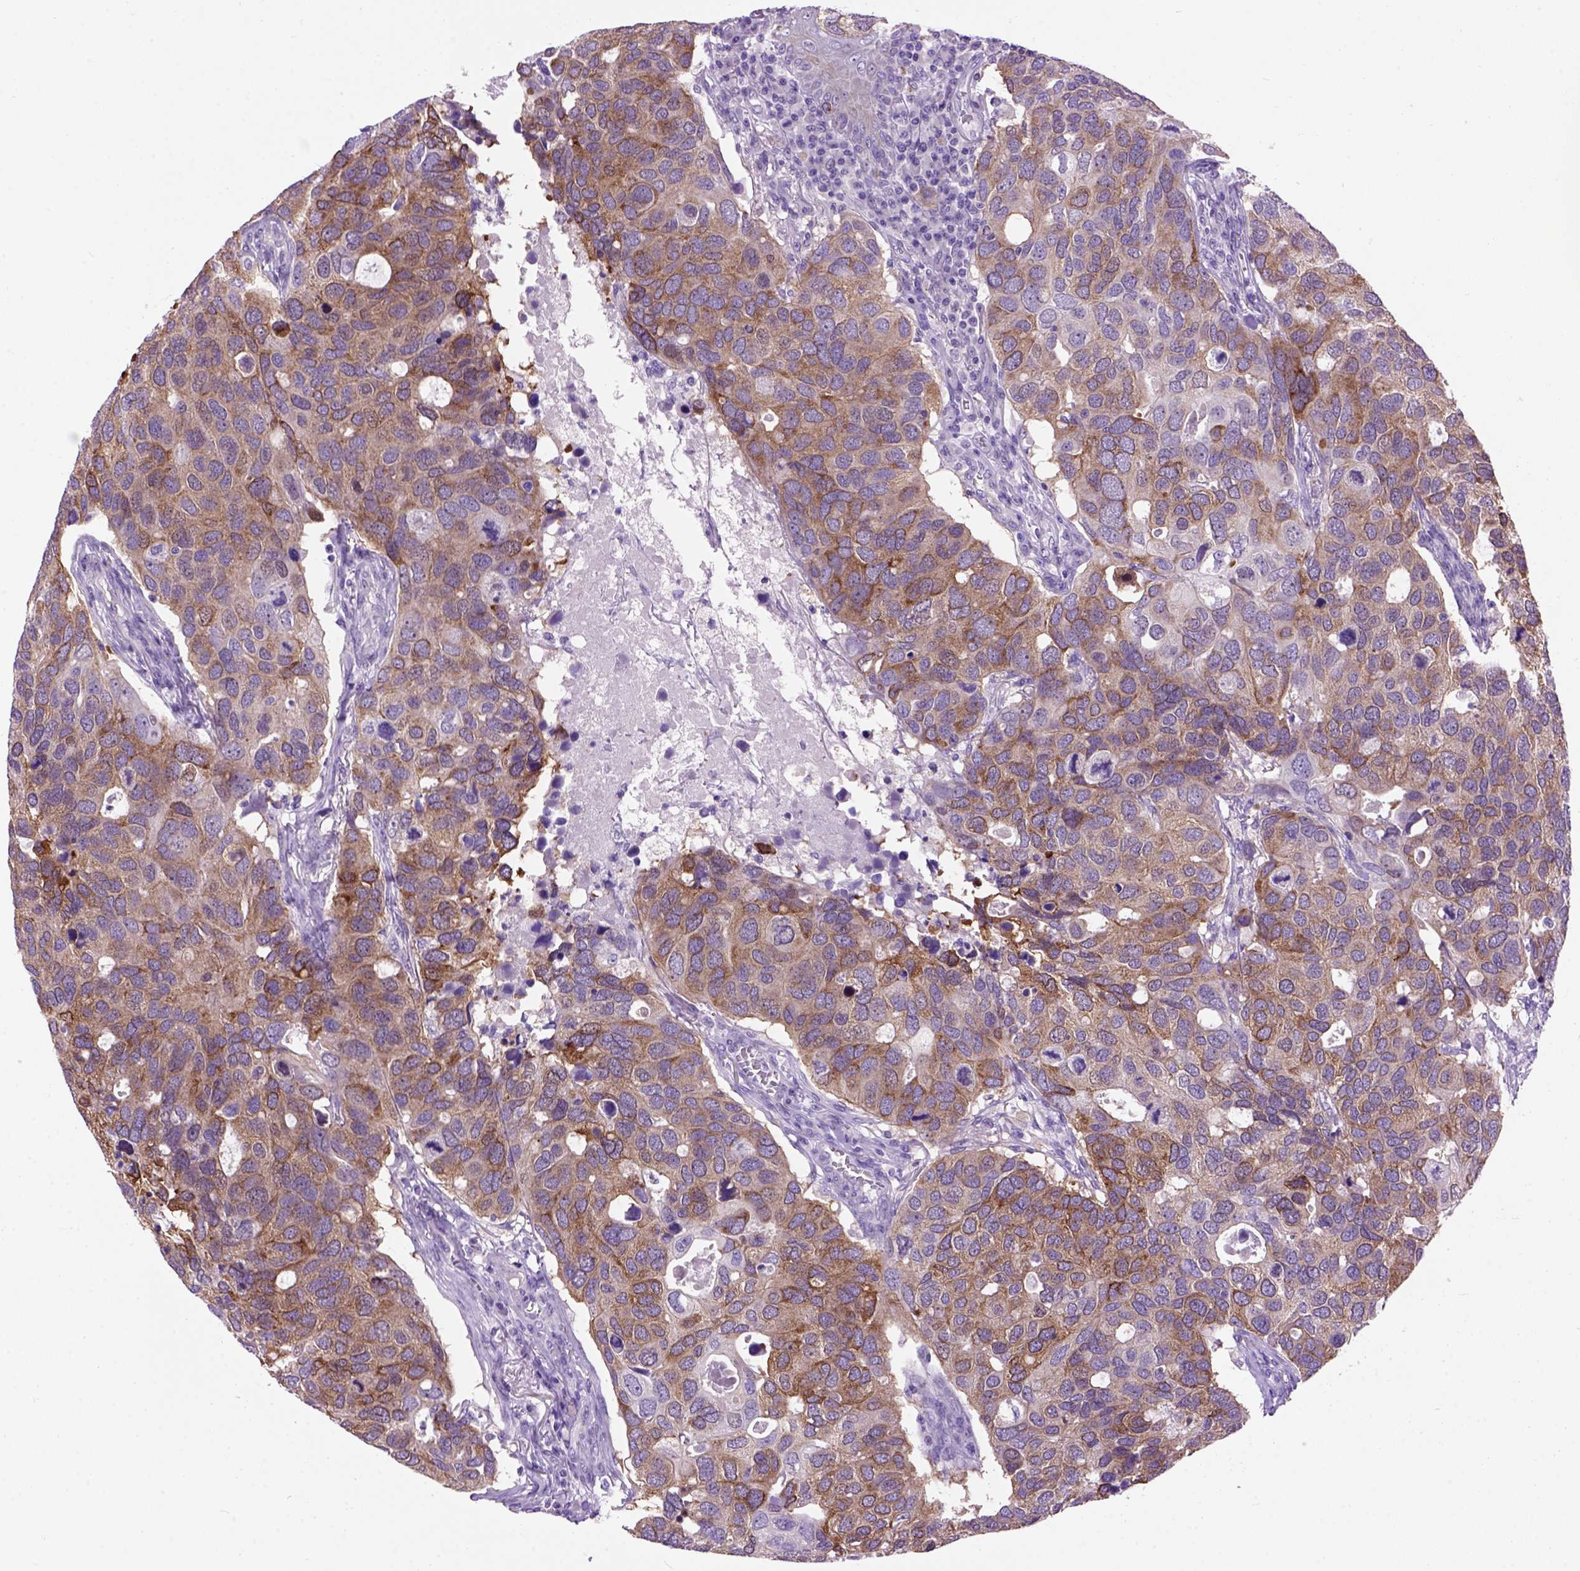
{"staining": {"intensity": "moderate", "quantity": "25%-75%", "location": "cytoplasmic/membranous"}, "tissue": "breast cancer", "cell_type": "Tumor cells", "image_type": "cancer", "snomed": [{"axis": "morphology", "description": "Duct carcinoma"}, {"axis": "topography", "description": "Breast"}], "caption": "Breast cancer (infiltrating ductal carcinoma) stained for a protein (brown) exhibits moderate cytoplasmic/membranous positive positivity in about 25%-75% of tumor cells.", "gene": "MAPT", "patient": {"sex": "female", "age": 83}}